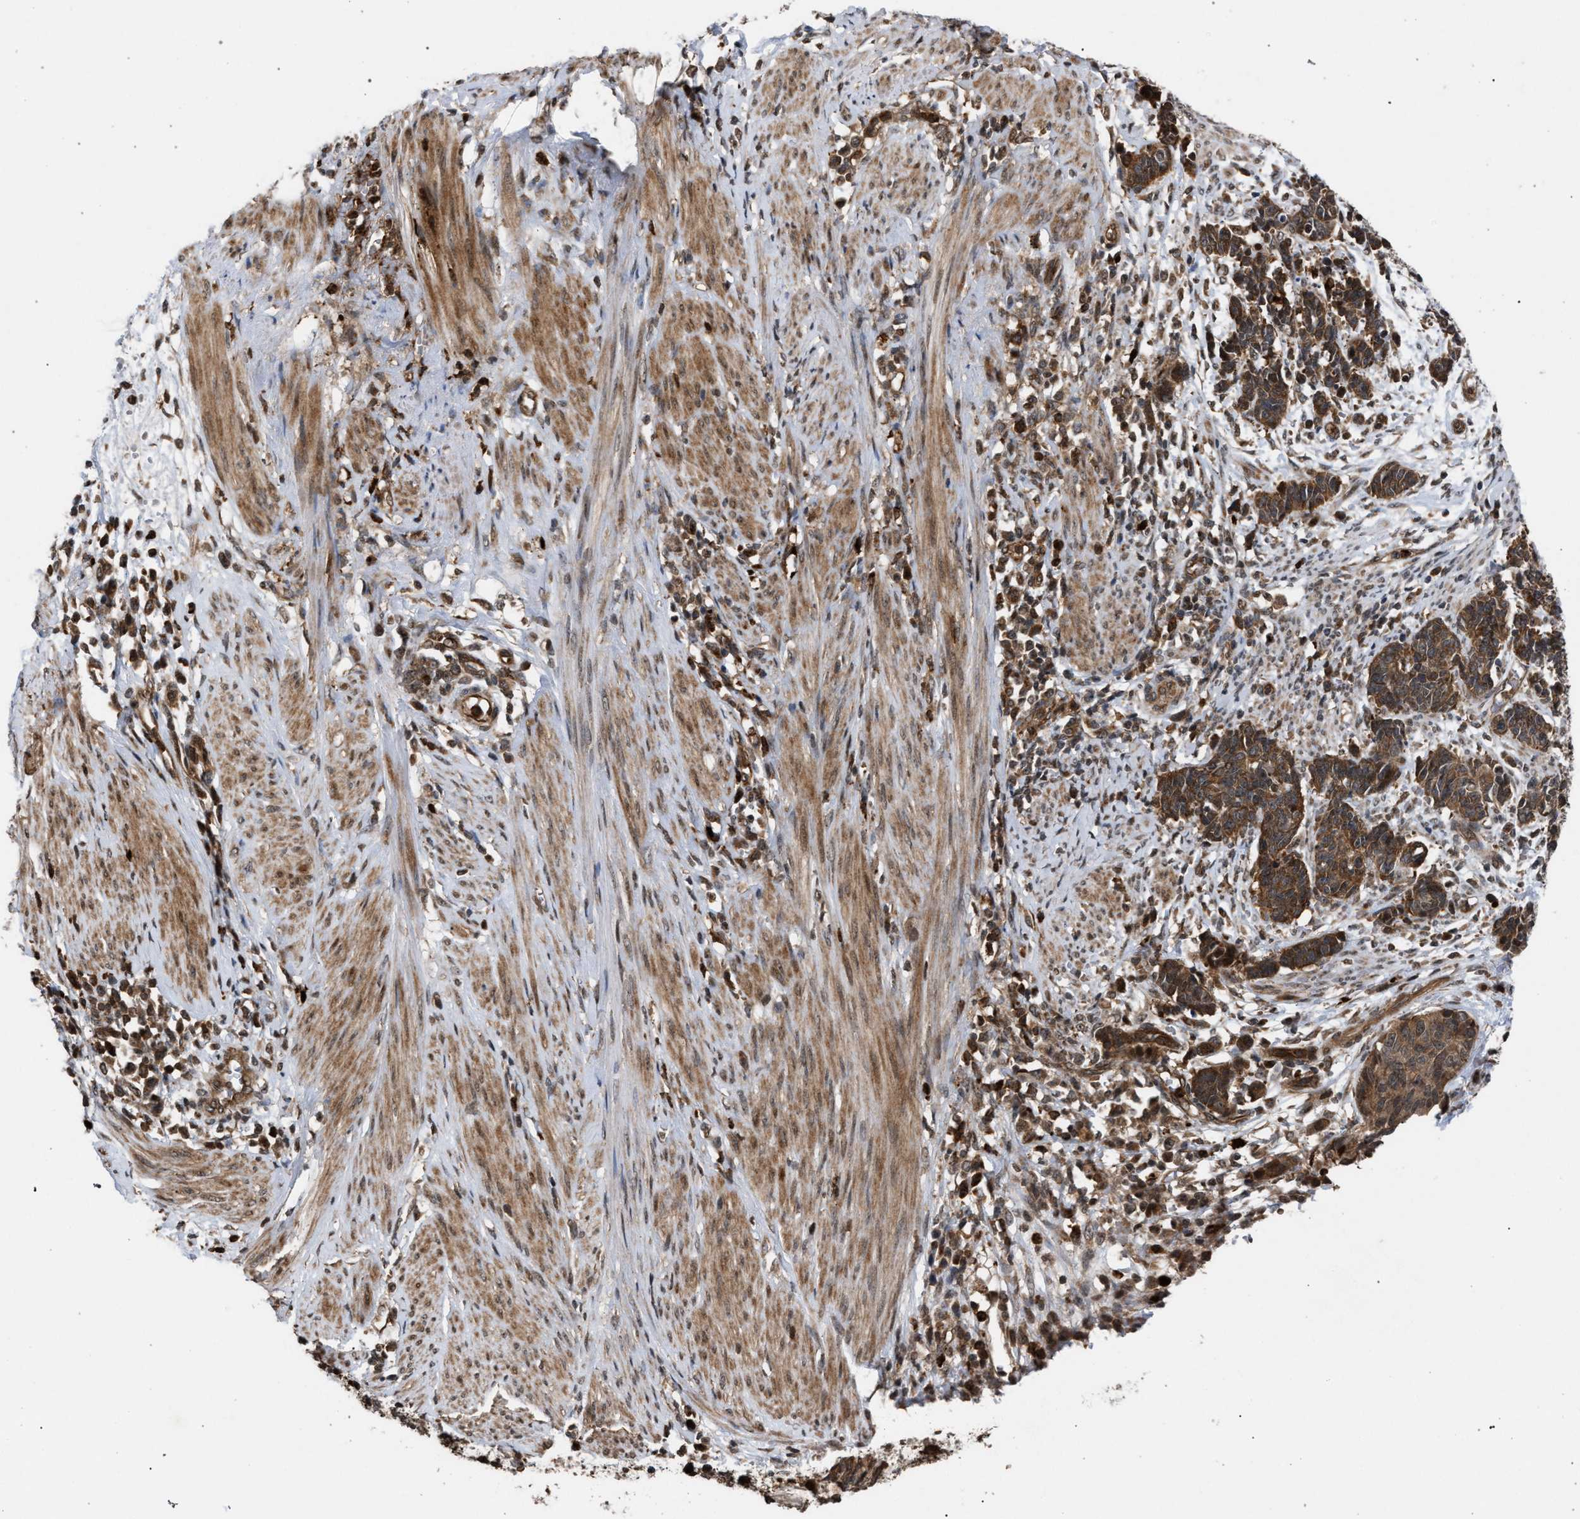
{"staining": {"intensity": "strong", "quantity": ">75%", "location": "cytoplasmic/membranous"}, "tissue": "cervical cancer", "cell_type": "Tumor cells", "image_type": "cancer", "snomed": [{"axis": "morphology", "description": "Squamous cell carcinoma, NOS"}, {"axis": "topography", "description": "Cervix"}], "caption": "Strong cytoplasmic/membranous protein expression is present in approximately >75% of tumor cells in cervical cancer.", "gene": "IRAK4", "patient": {"sex": "female", "age": 35}}